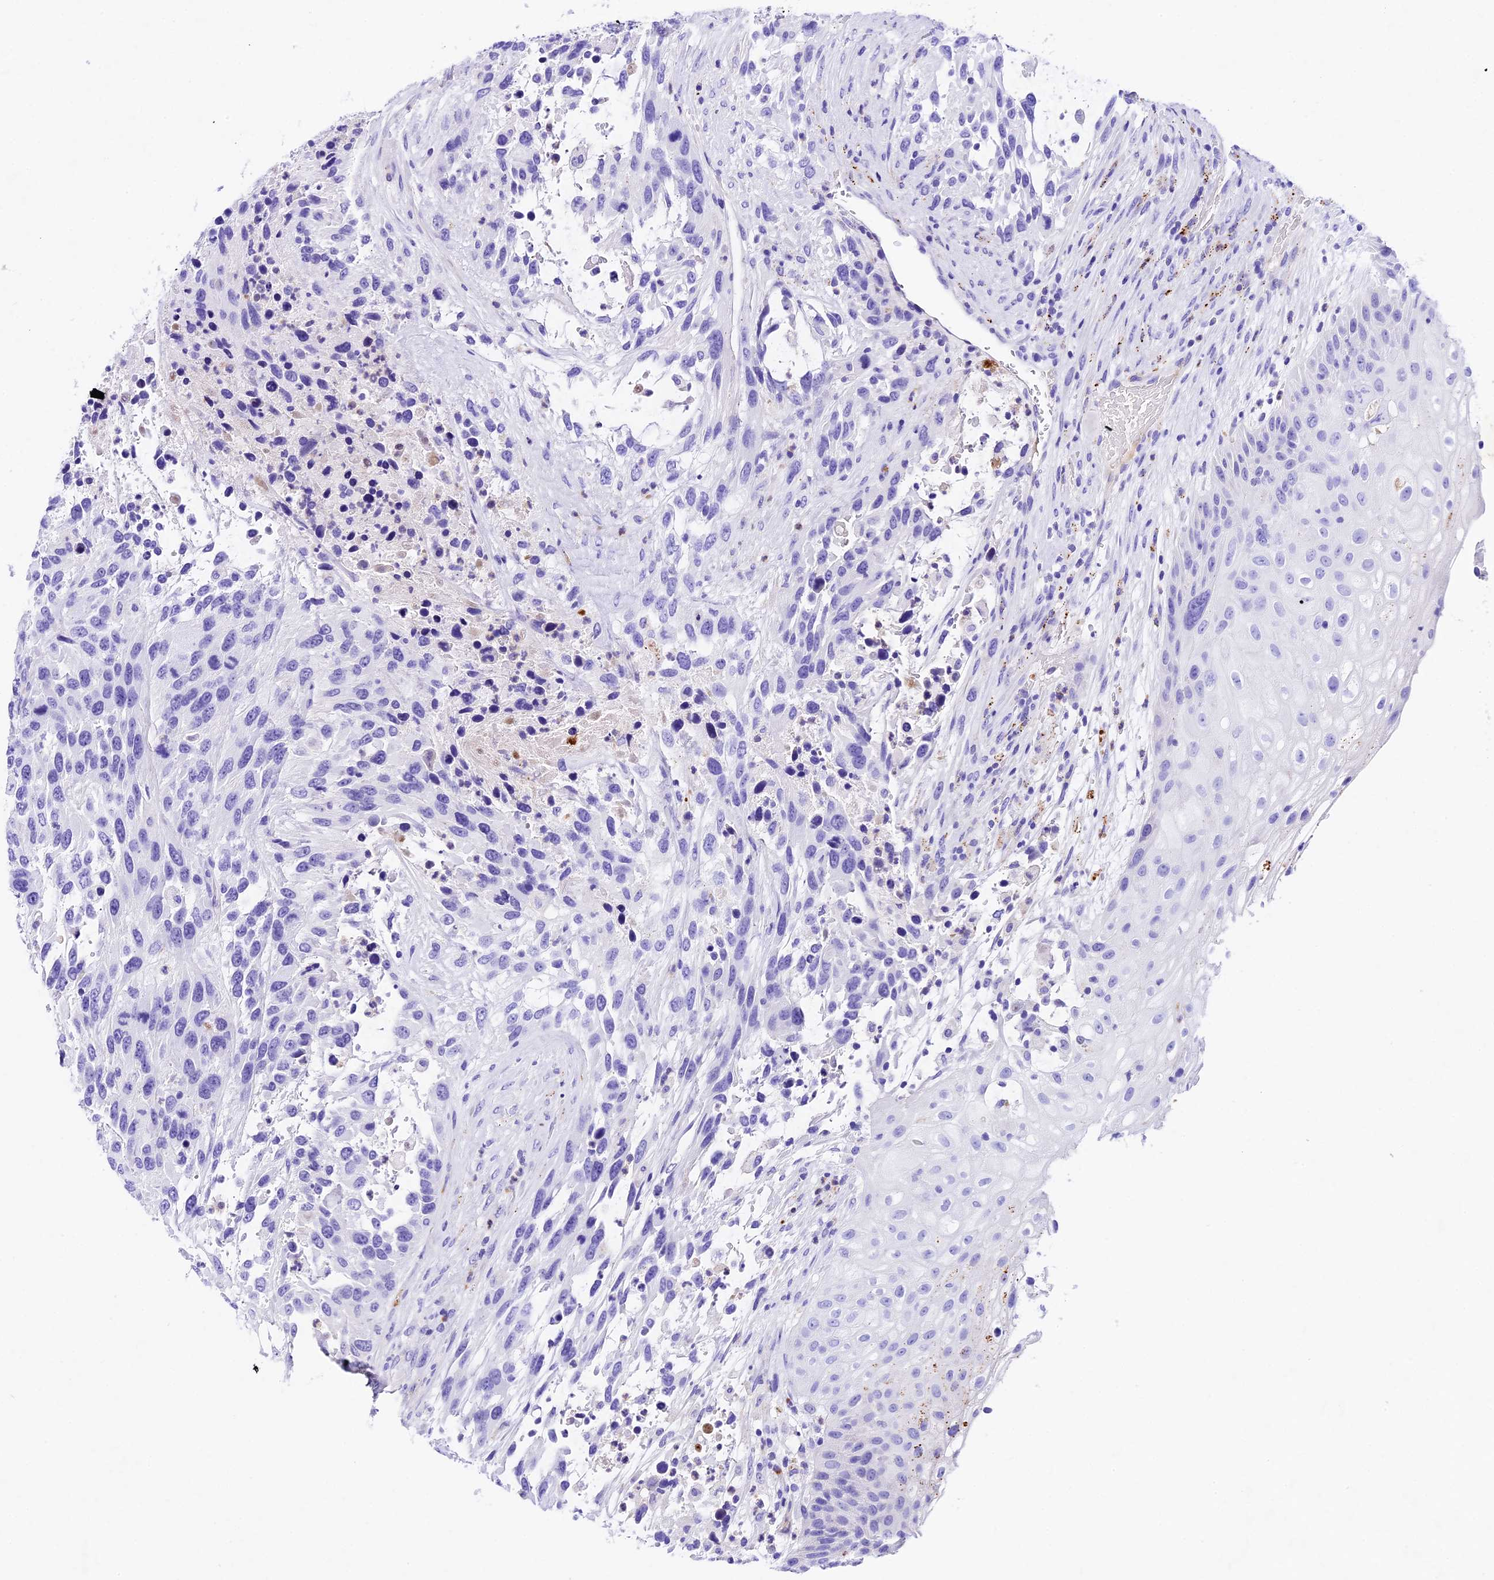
{"staining": {"intensity": "negative", "quantity": "none", "location": "none"}, "tissue": "urothelial cancer", "cell_type": "Tumor cells", "image_type": "cancer", "snomed": [{"axis": "morphology", "description": "Urothelial carcinoma, High grade"}, {"axis": "topography", "description": "Urinary bladder"}], "caption": "Tumor cells are negative for brown protein staining in high-grade urothelial carcinoma. Nuclei are stained in blue.", "gene": "PSG11", "patient": {"sex": "female", "age": 70}}